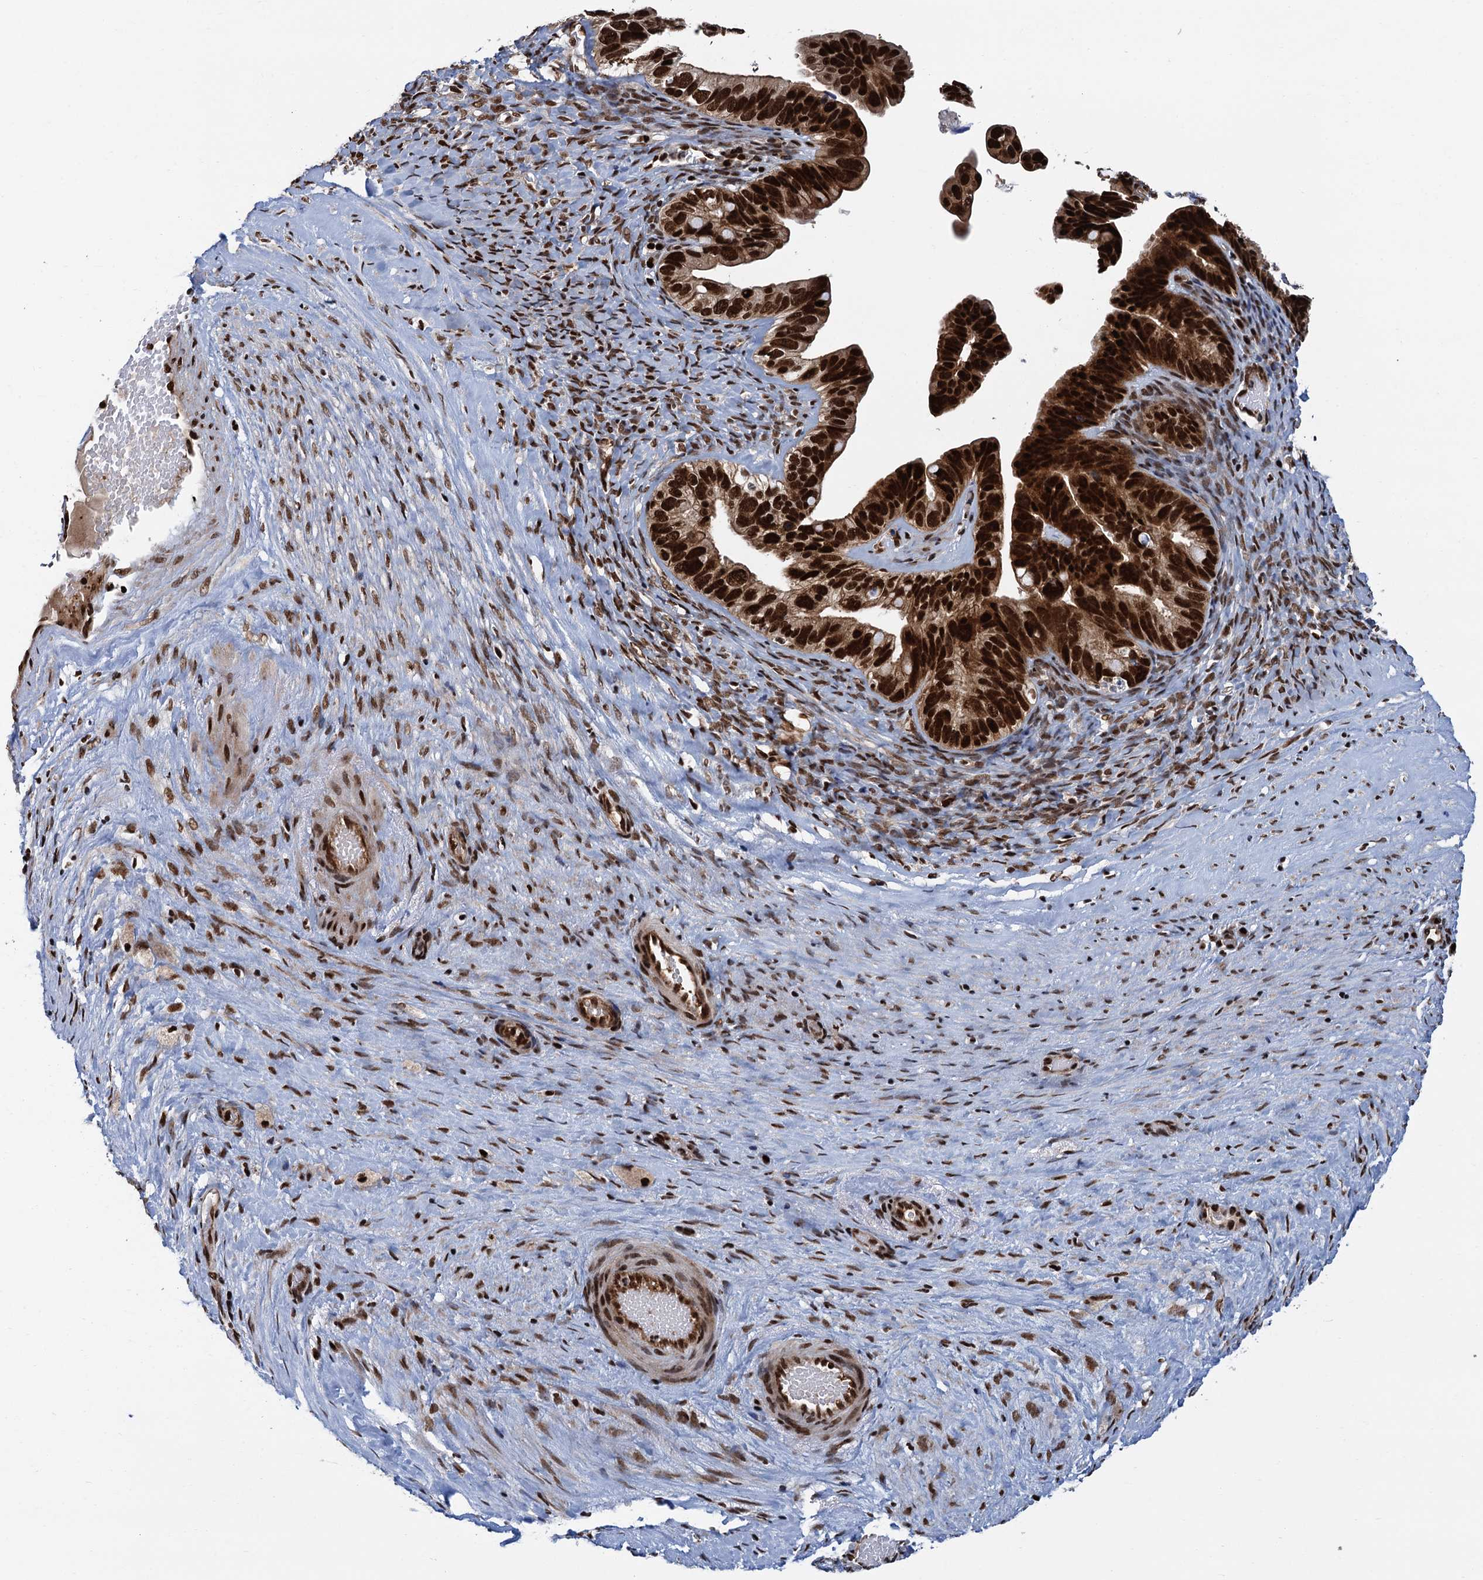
{"staining": {"intensity": "strong", "quantity": ">75%", "location": "nuclear"}, "tissue": "ovarian cancer", "cell_type": "Tumor cells", "image_type": "cancer", "snomed": [{"axis": "morphology", "description": "Cystadenocarcinoma, serous, NOS"}, {"axis": "topography", "description": "Ovary"}], "caption": "Ovarian cancer (serous cystadenocarcinoma) stained with immunohistochemistry shows strong nuclear positivity in about >75% of tumor cells. (IHC, brightfield microscopy, high magnification).", "gene": "PPP4R1", "patient": {"sex": "female", "age": 56}}